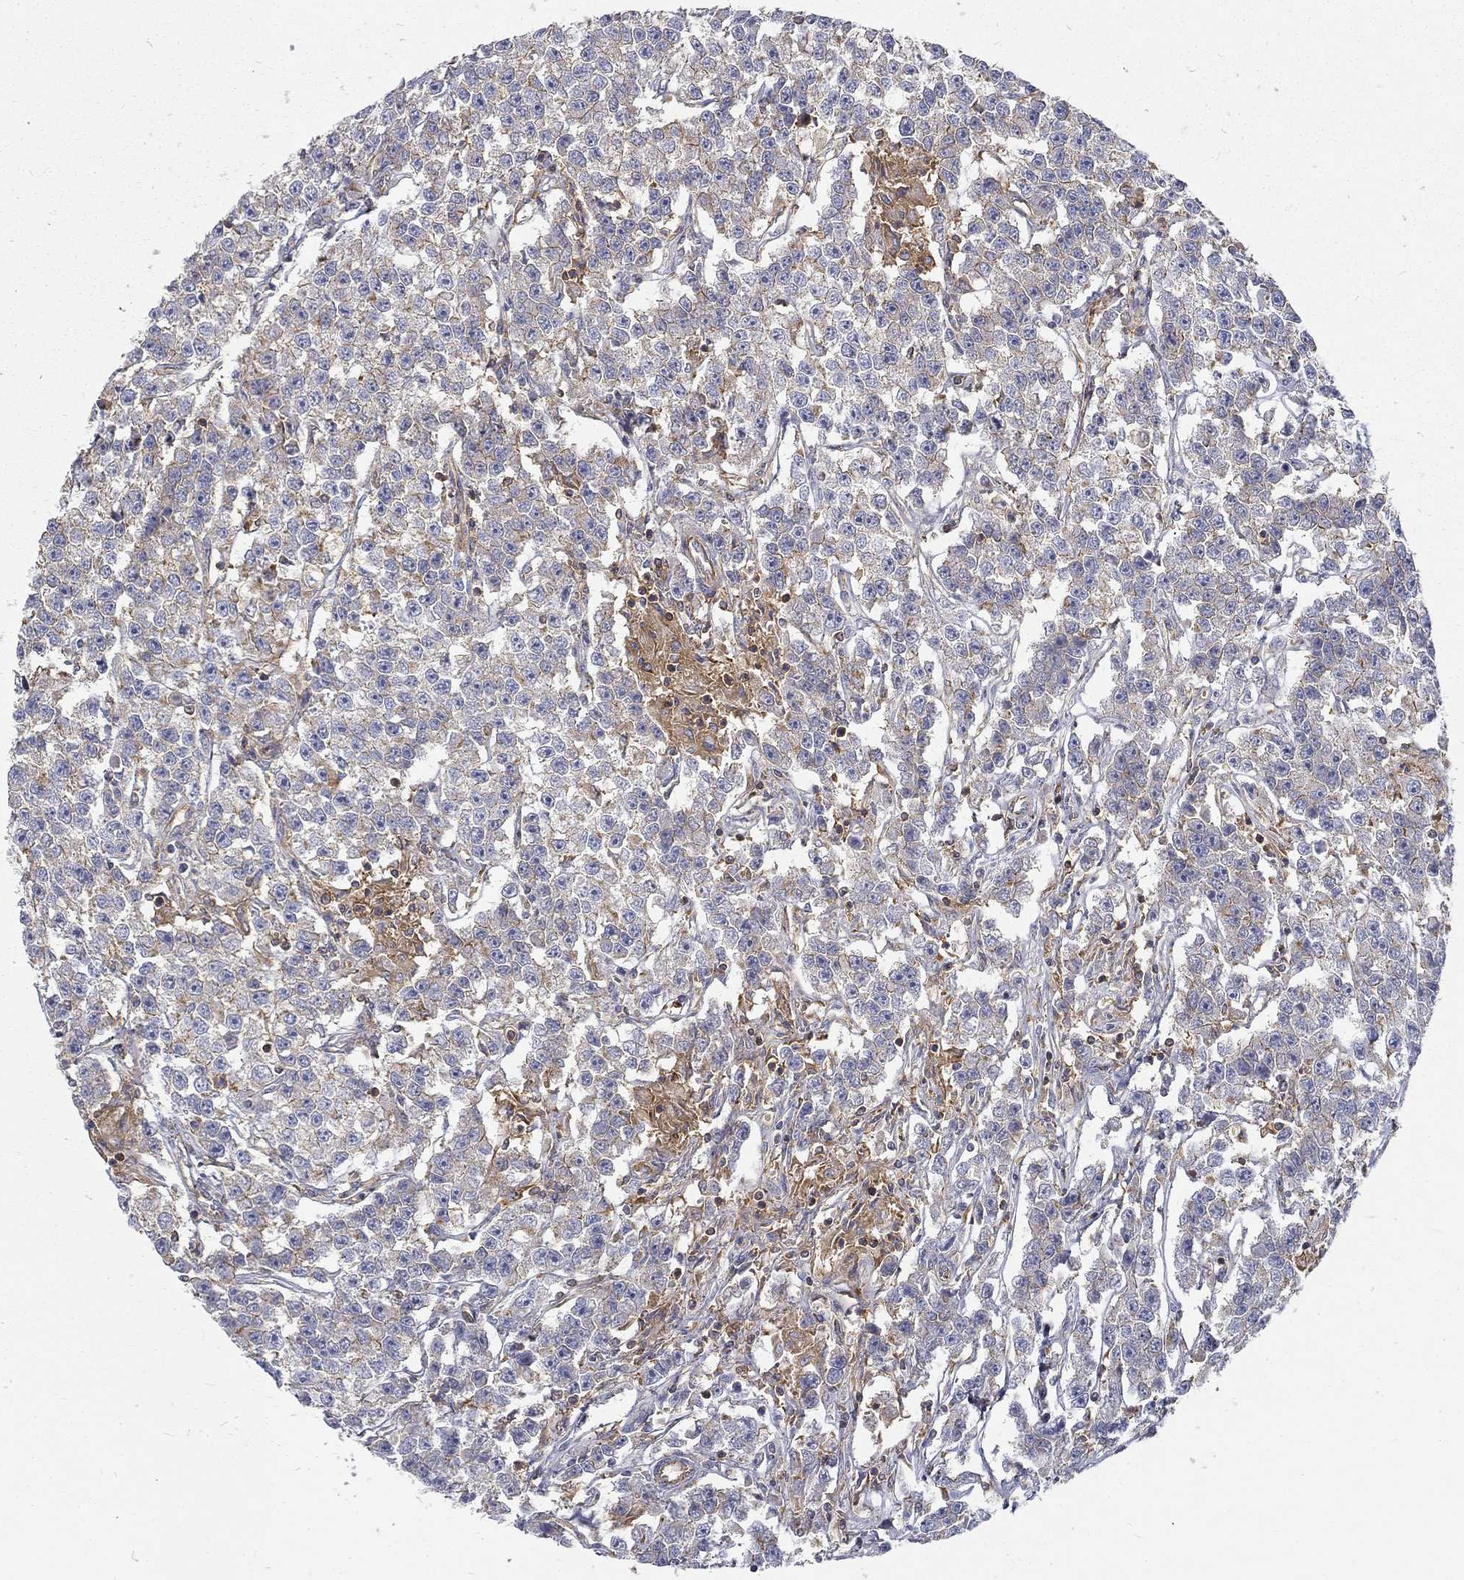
{"staining": {"intensity": "negative", "quantity": "none", "location": "none"}, "tissue": "testis cancer", "cell_type": "Tumor cells", "image_type": "cancer", "snomed": [{"axis": "morphology", "description": "Seminoma, NOS"}, {"axis": "topography", "description": "Testis"}], "caption": "DAB immunohistochemical staining of testis seminoma demonstrates no significant staining in tumor cells.", "gene": "MTMR11", "patient": {"sex": "male", "age": 59}}